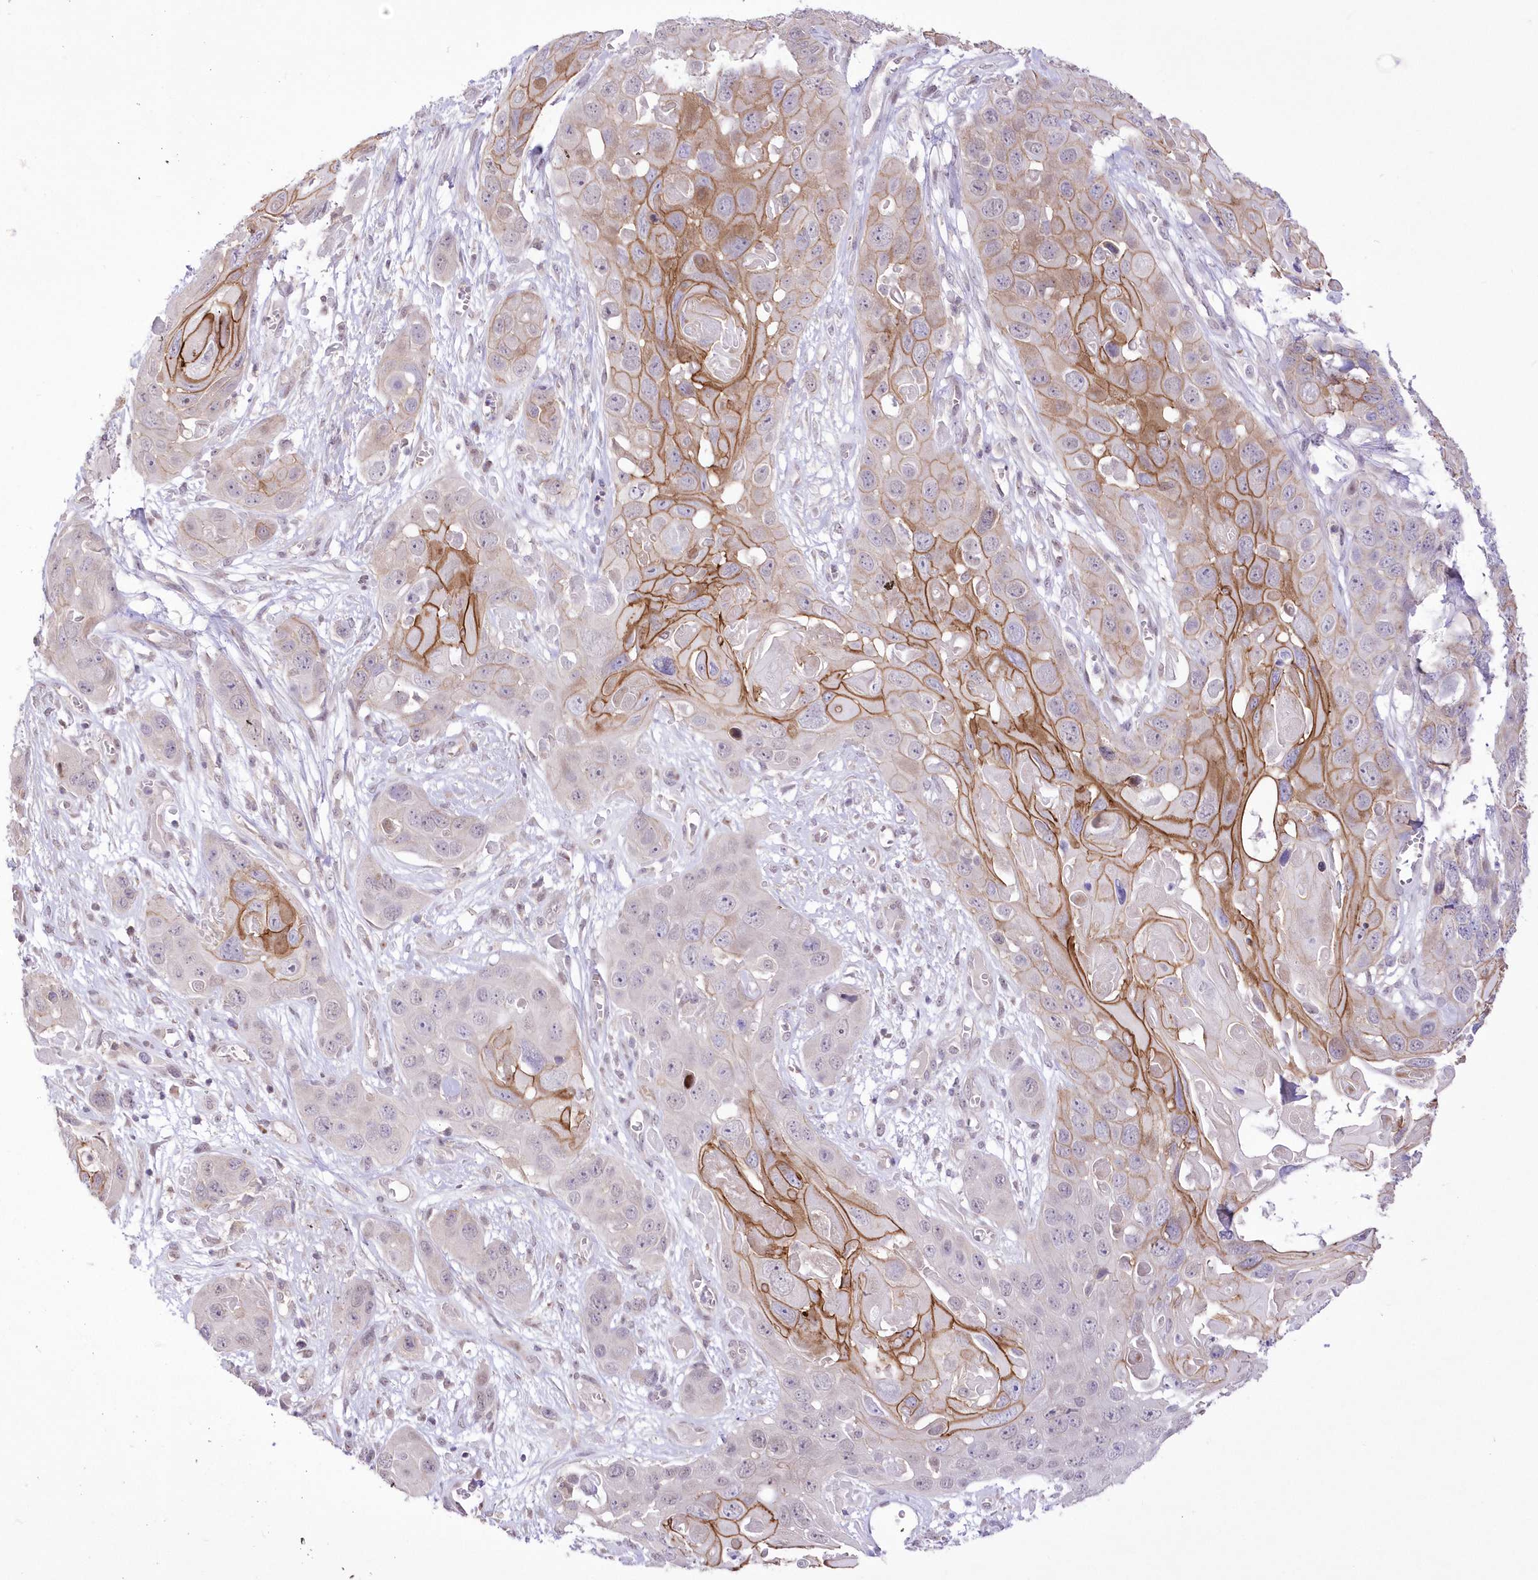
{"staining": {"intensity": "moderate", "quantity": "25%-75%", "location": "cytoplasmic/membranous"}, "tissue": "skin cancer", "cell_type": "Tumor cells", "image_type": "cancer", "snomed": [{"axis": "morphology", "description": "Squamous cell carcinoma, NOS"}, {"axis": "topography", "description": "Skin"}], "caption": "A high-resolution micrograph shows immunohistochemistry (IHC) staining of skin squamous cell carcinoma, which exhibits moderate cytoplasmic/membranous expression in approximately 25%-75% of tumor cells.", "gene": "FAM241B", "patient": {"sex": "male", "age": 55}}